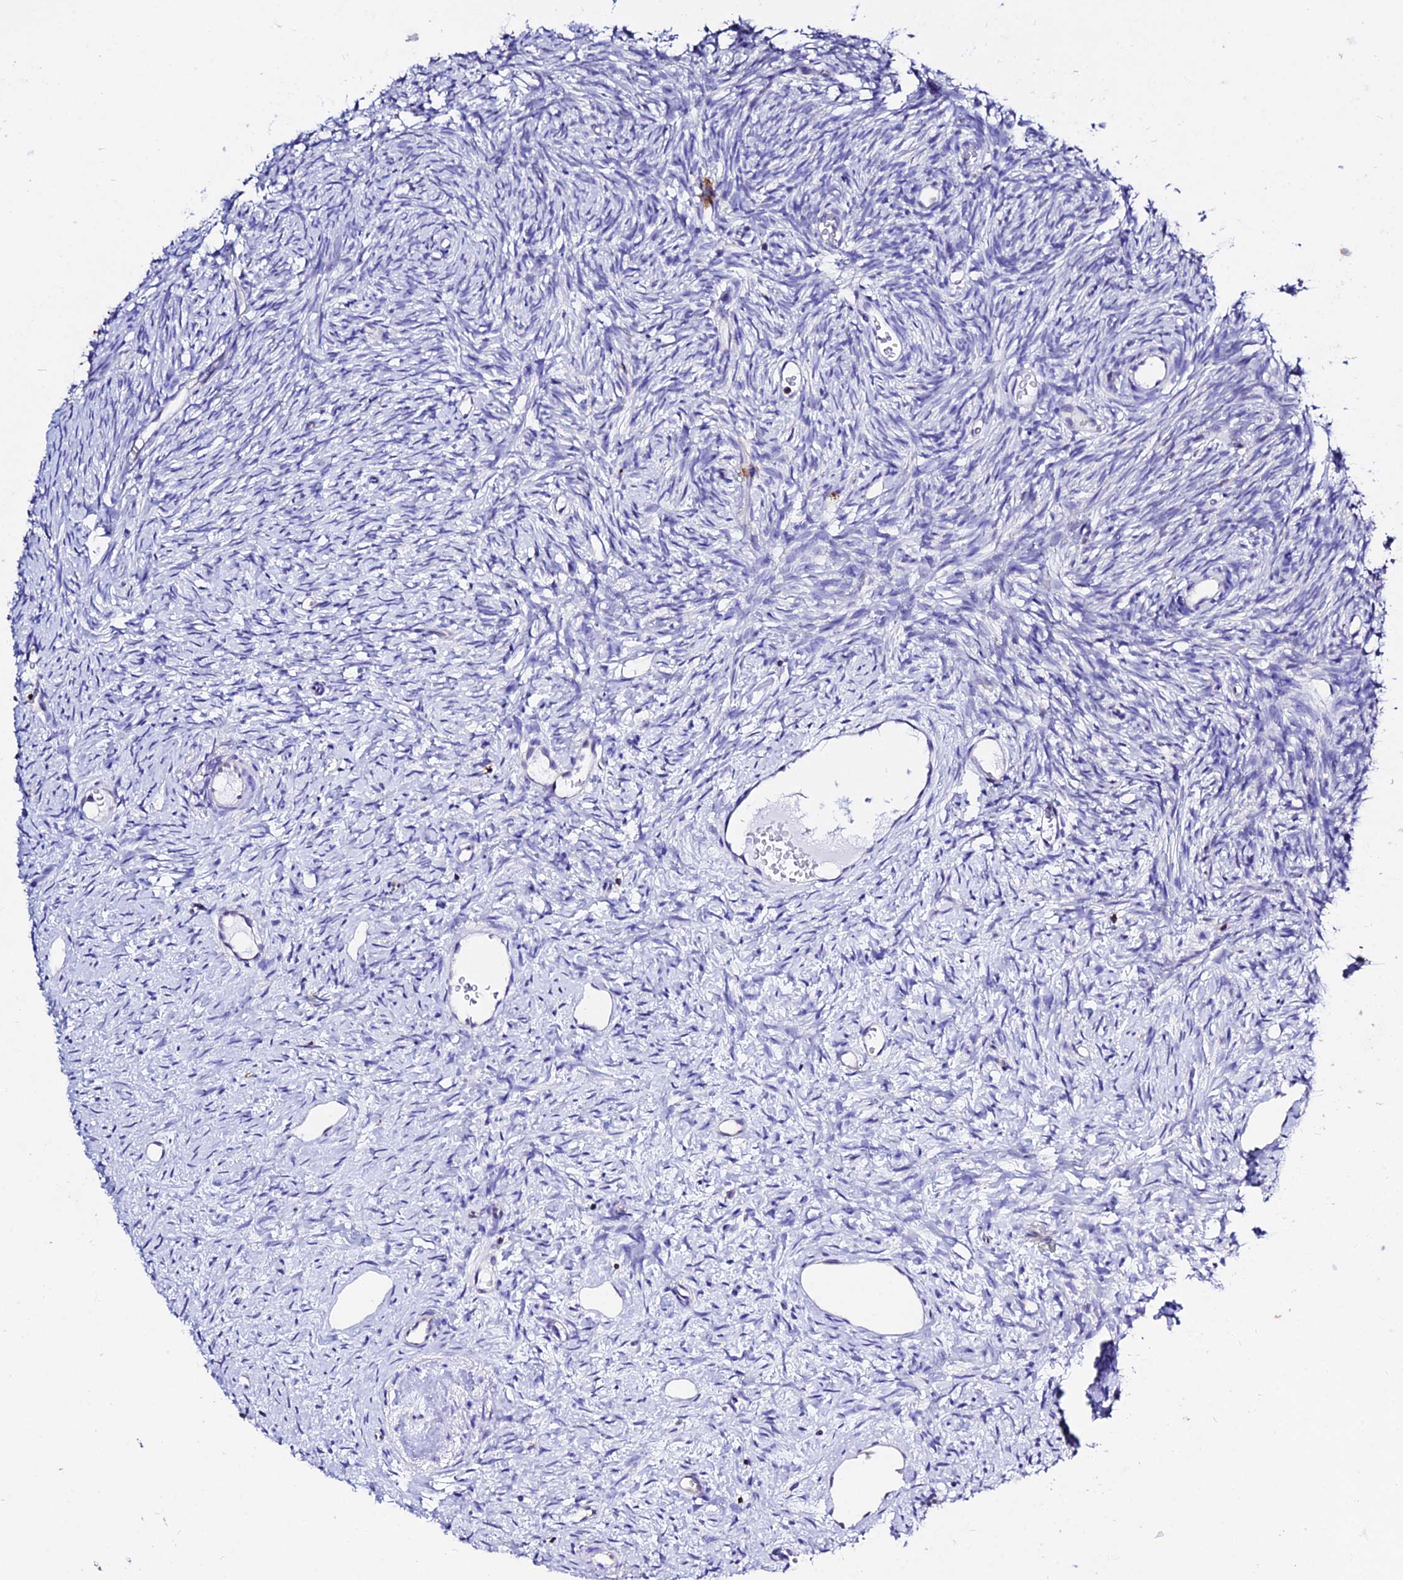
{"staining": {"intensity": "negative", "quantity": "none", "location": "none"}, "tissue": "ovary", "cell_type": "Follicle cells", "image_type": "normal", "snomed": [{"axis": "morphology", "description": "Normal tissue, NOS"}, {"axis": "topography", "description": "Ovary"}], "caption": "Photomicrograph shows no protein expression in follicle cells of unremarkable ovary.", "gene": "S100A16", "patient": {"sex": "female", "age": 51}}